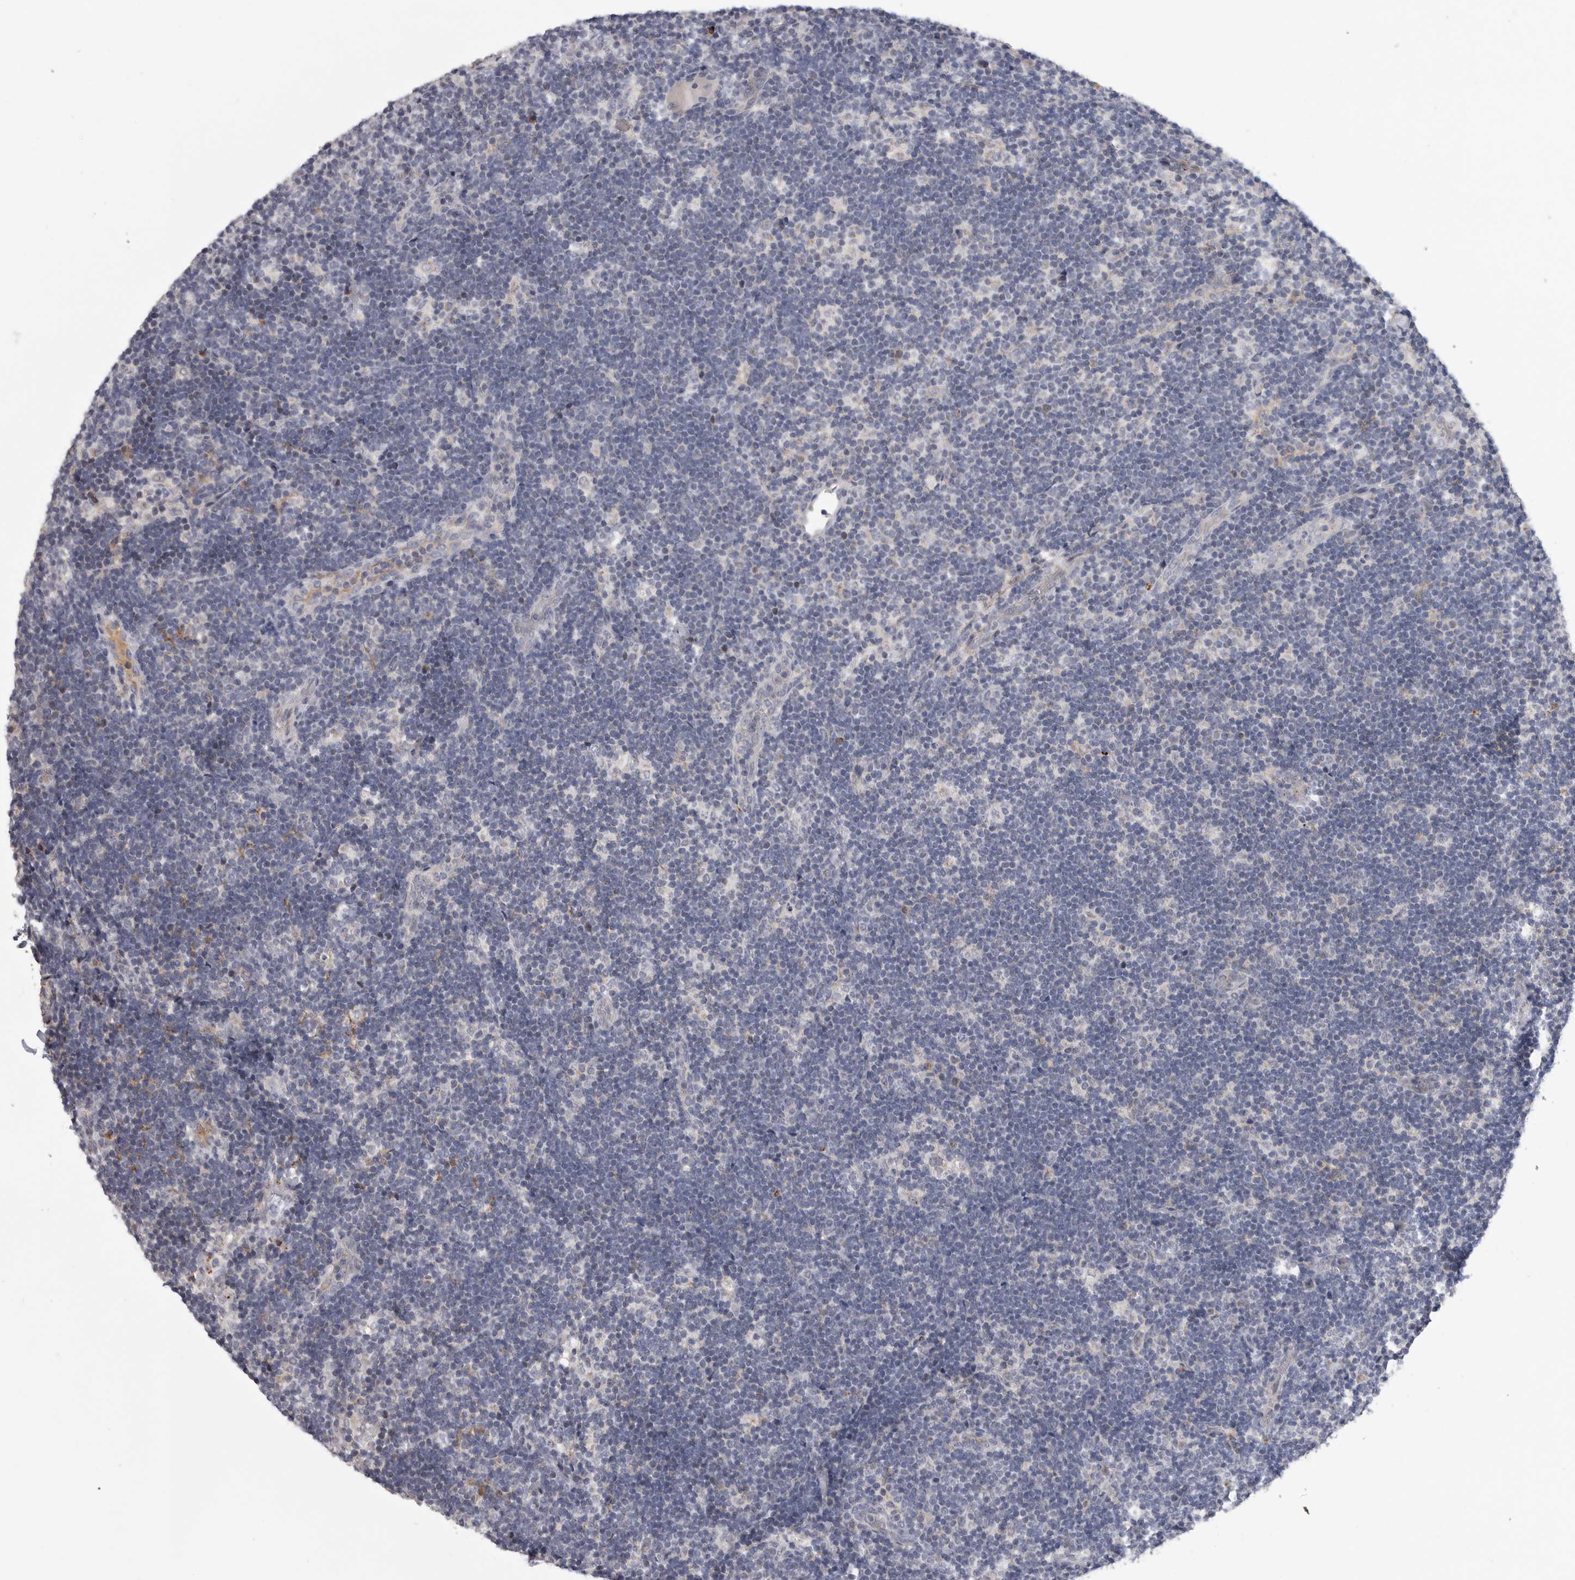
{"staining": {"intensity": "moderate", "quantity": "<25%", "location": "cytoplasmic/membranous"}, "tissue": "lymph node", "cell_type": "Germinal center cells", "image_type": "normal", "snomed": [{"axis": "morphology", "description": "Normal tissue, NOS"}, {"axis": "topography", "description": "Lymph node"}], "caption": "A brown stain labels moderate cytoplasmic/membranous staining of a protein in germinal center cells of unremarkable lymph node. The protein is stained brown, and the nuclei are stained in blue (DAB IHC with brightfield microscopy, high magnification).", "gene": "SDC3", "patient": {"sex": "female", "age": 22}}